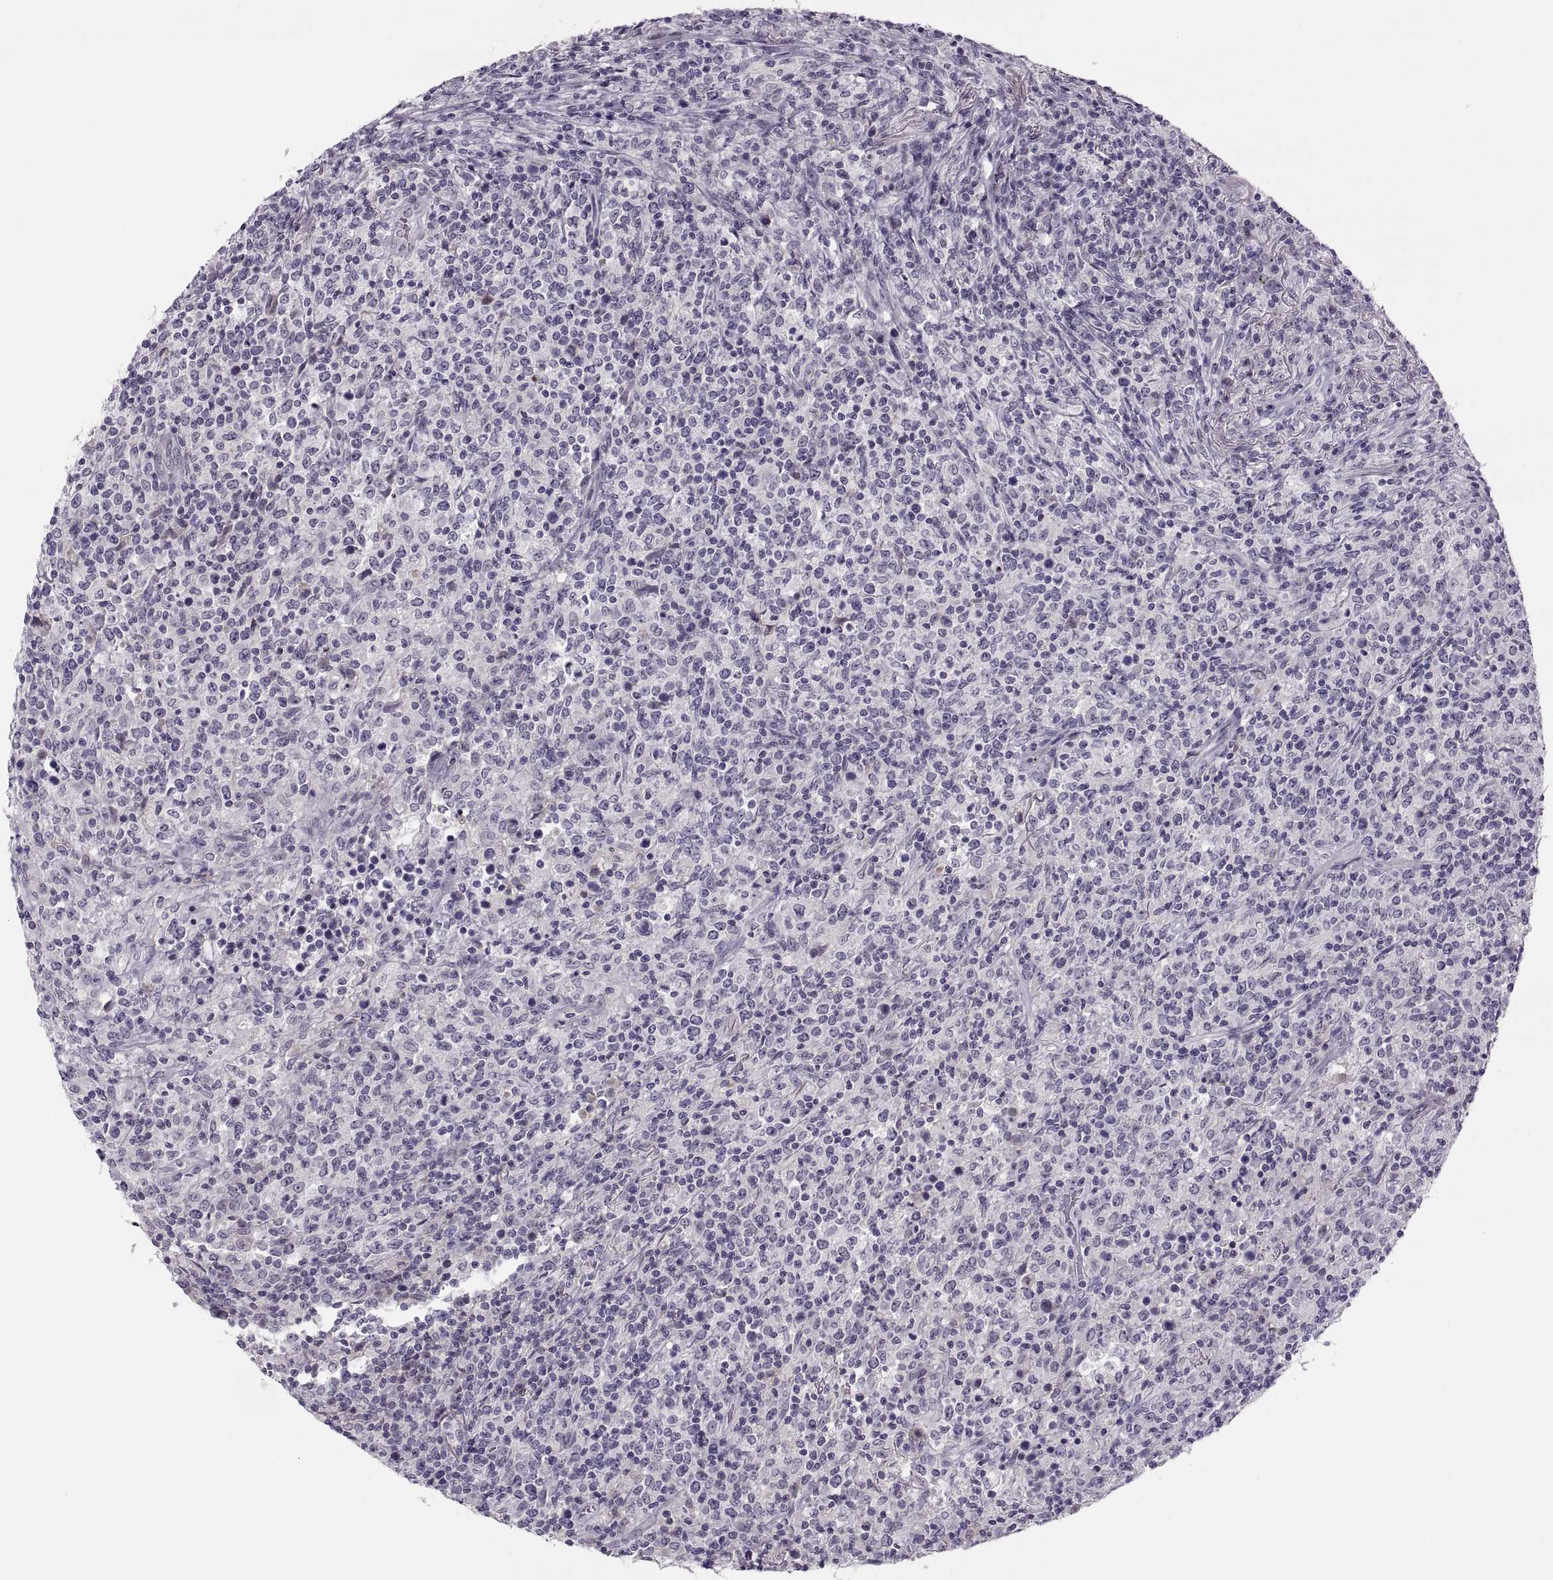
{"staining": {"intensity": "negative", "quantity": "none", "location": "none"}, "tissue": "lymphoma", "cell_type": "Tumor cells", "image_type": "cancer", "snomed": [{"axis": "morphology", "description": "Malignant lymphoma, non-Hodgkin's type, High grade"}, {"axis": "topography", "description": "Lung"}], "caption": "Protein analysis of lymphoma reveals no significant staining in tumor cells.", "gene": "CHCT1", "patient": {"sex": "male", "age": 79}}